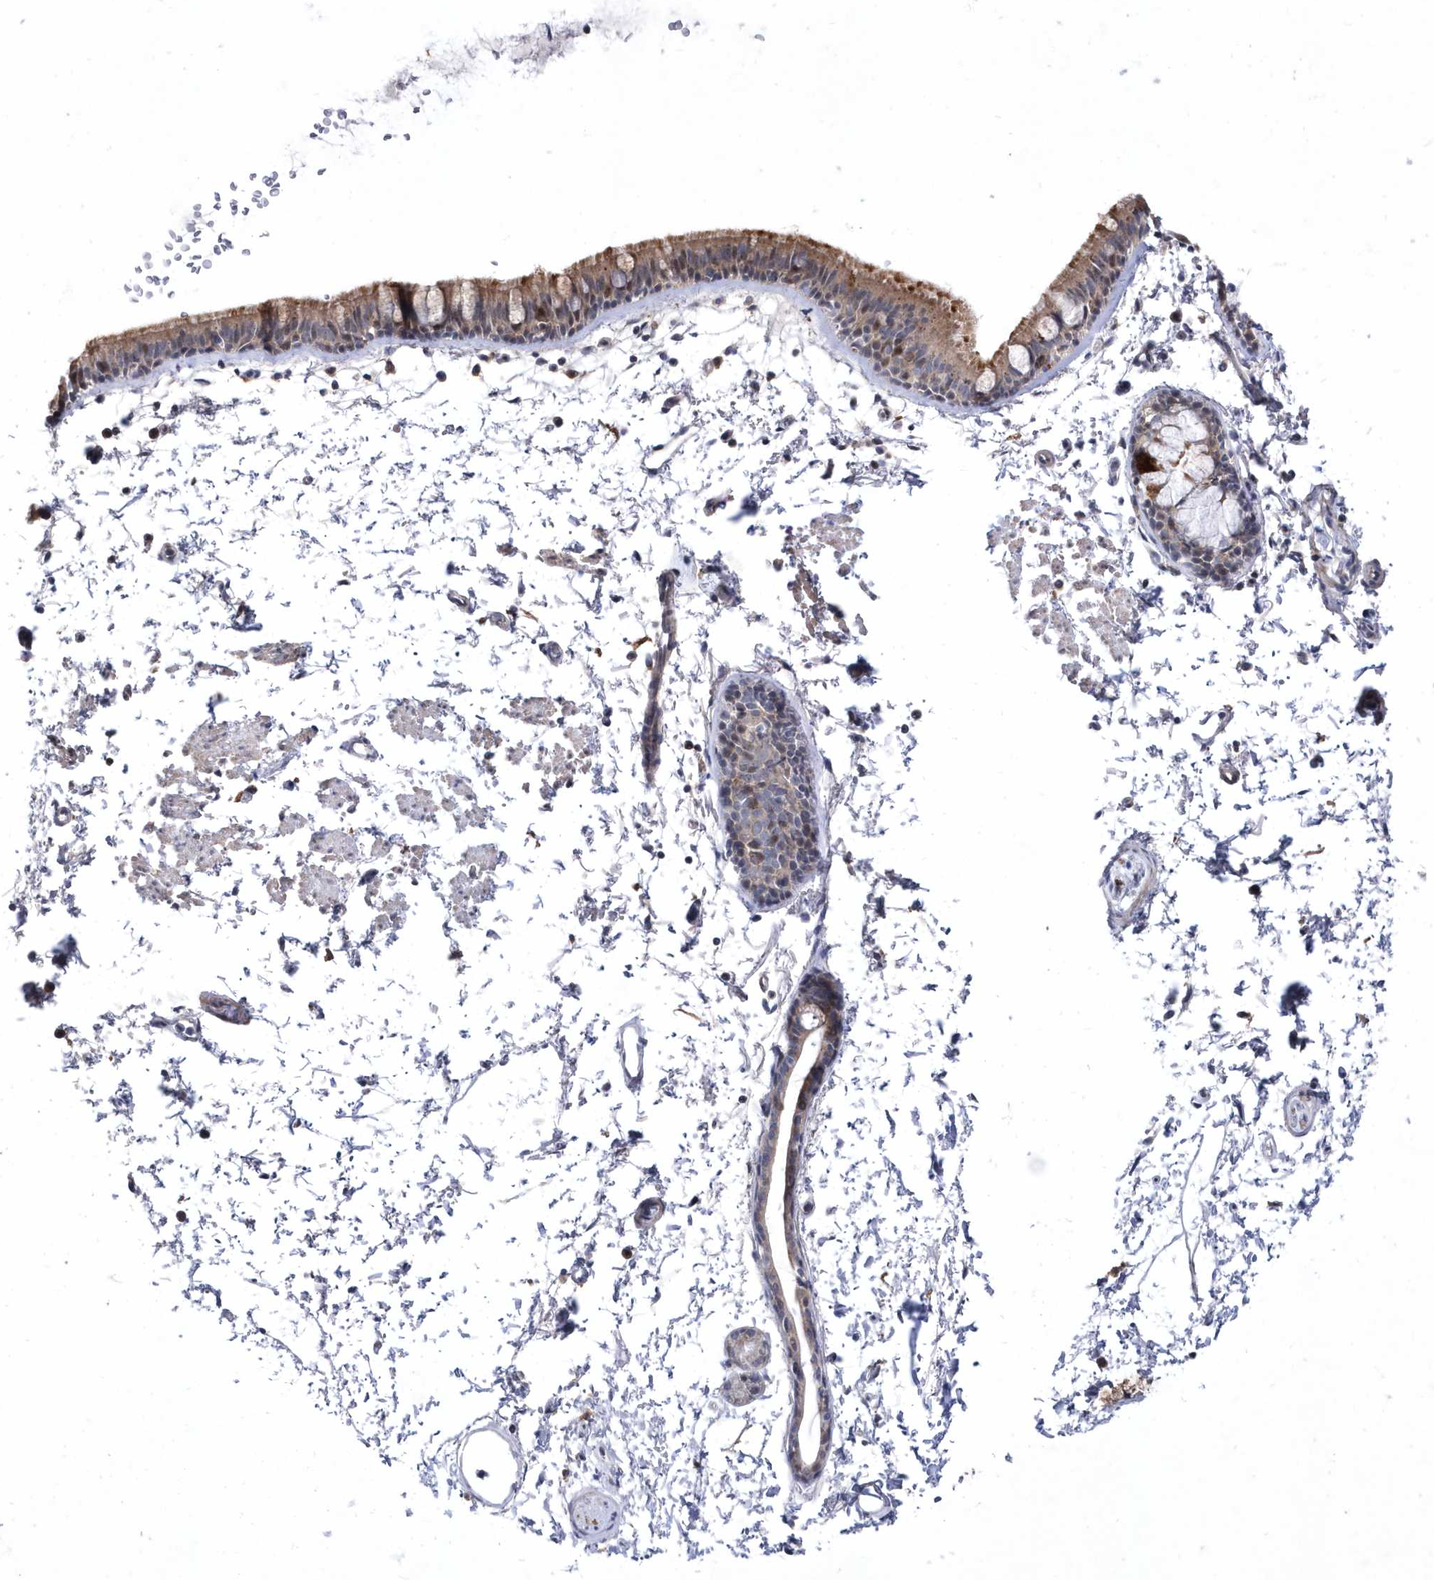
{"staining": {"intensity": "moderate", "quantity": ">75%", "location": "cytoplasmic/membranous"}, "tissue": "bronchus", "cell_type": "Respiratory epithelial cells", "image_type": "normal", "snomed": [{"axis": "morphology", "description": "Normal tissue, NOS"}, {"axis": "topography", "description": "Lymph node"}, {"axis": "topography", "description": "Bronchus"}], "caption": "Bronchus stained with immunohistochemistry reveals moderate cytoplasmic/membranous expression in approximately >75% of respiratory epithelial cells.", "gene": "LONRF2", "patient": {"sex": "female", "age": 70}}